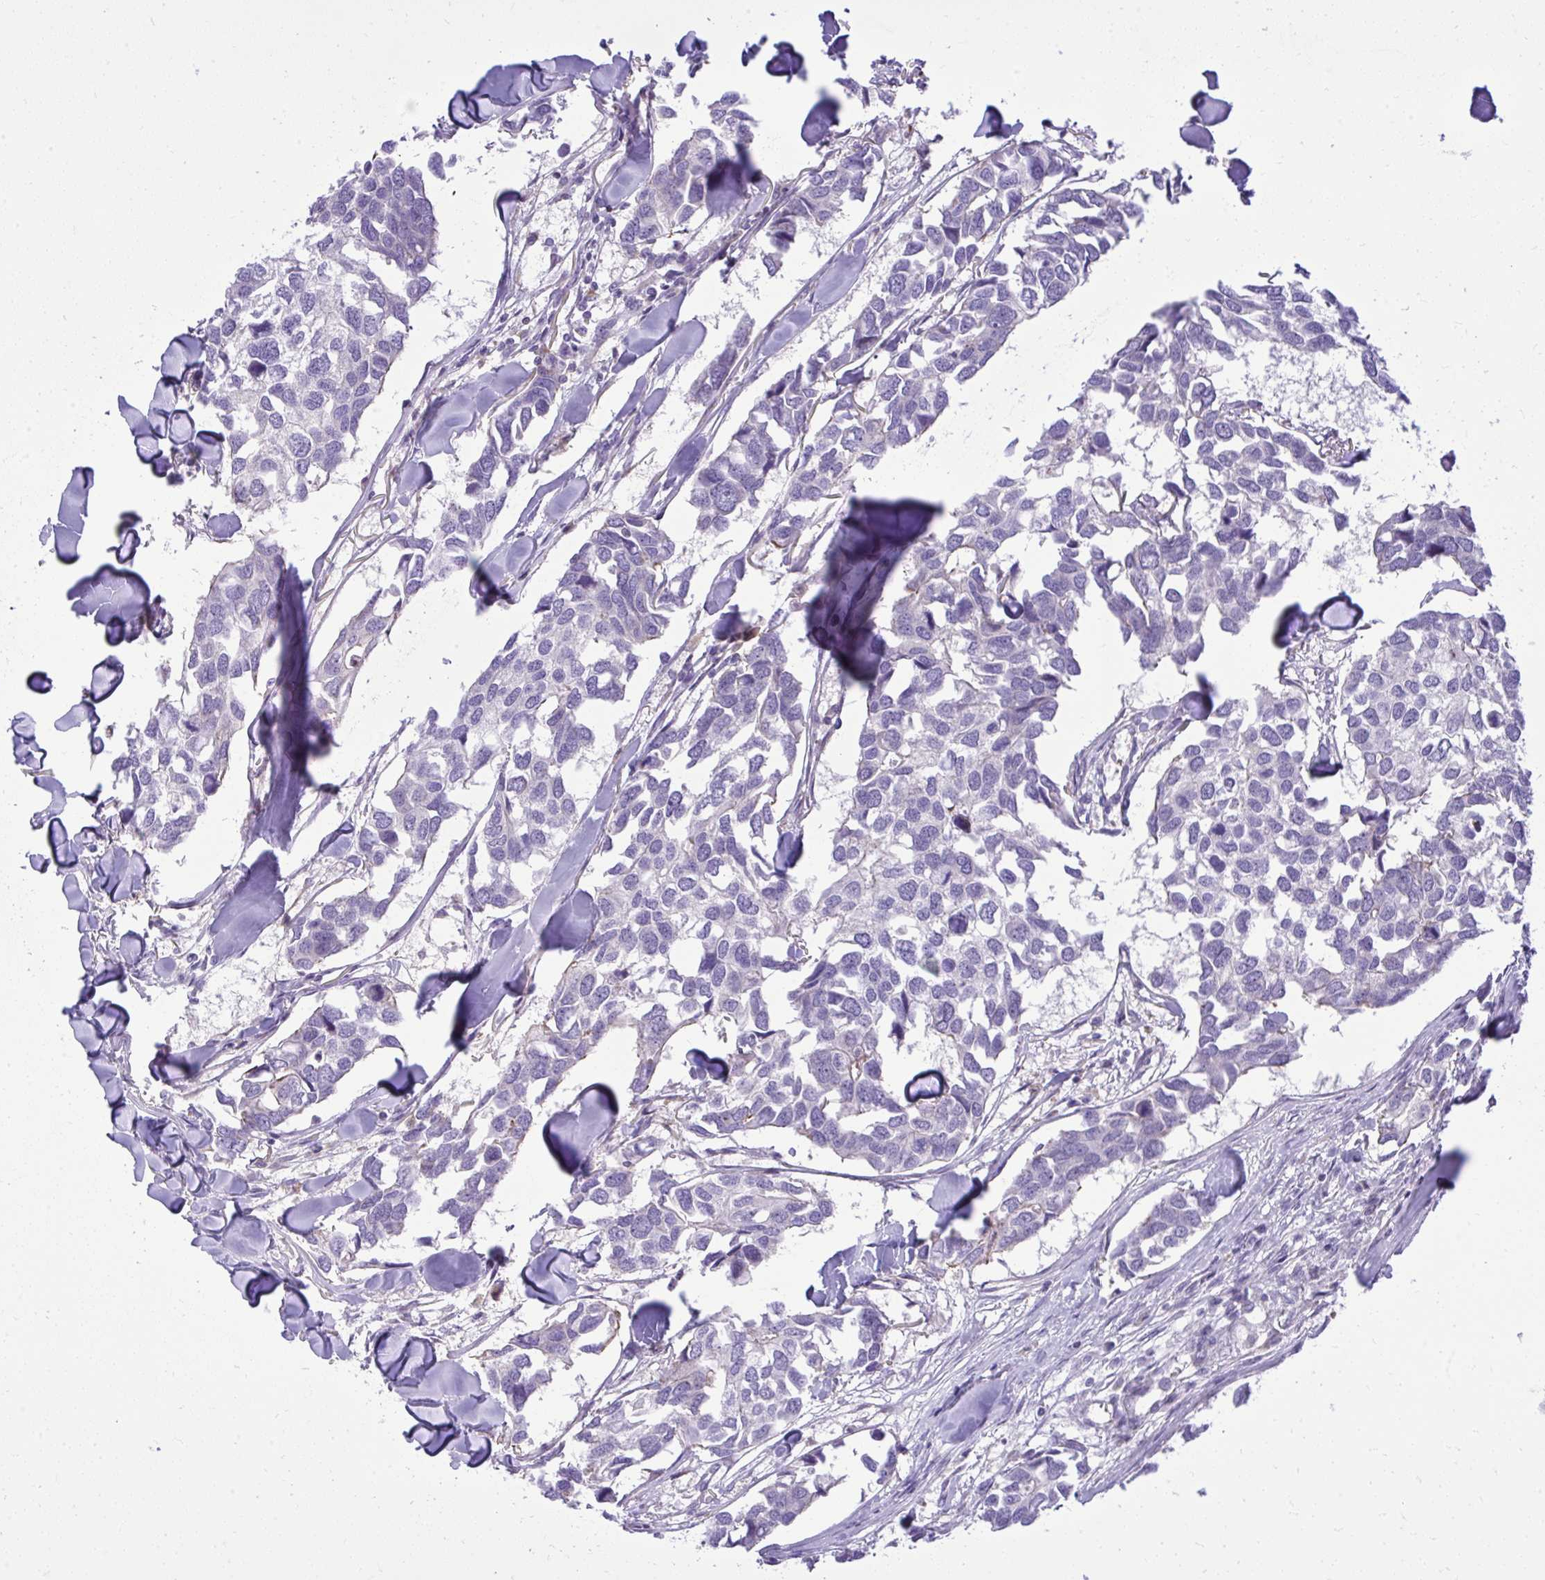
{"staining": {"intensity": "negative", "quantity": "none", "location": "none"}, "tissue": "breast cancer", "cell_type": "Tumor cells", "image_type": "cancer", "snomed": [{"axis": "morphology", "description": "Duct carcinoma"}, {"axis": "topography", "description": "Breast"}], "caption": "Immunohistochemical staining of human invasive ductal carcinoma (breast) displays no significant staining in tumor cells.", "gene": "GRK4", "patient": {"sex": "female", "age": 83}}